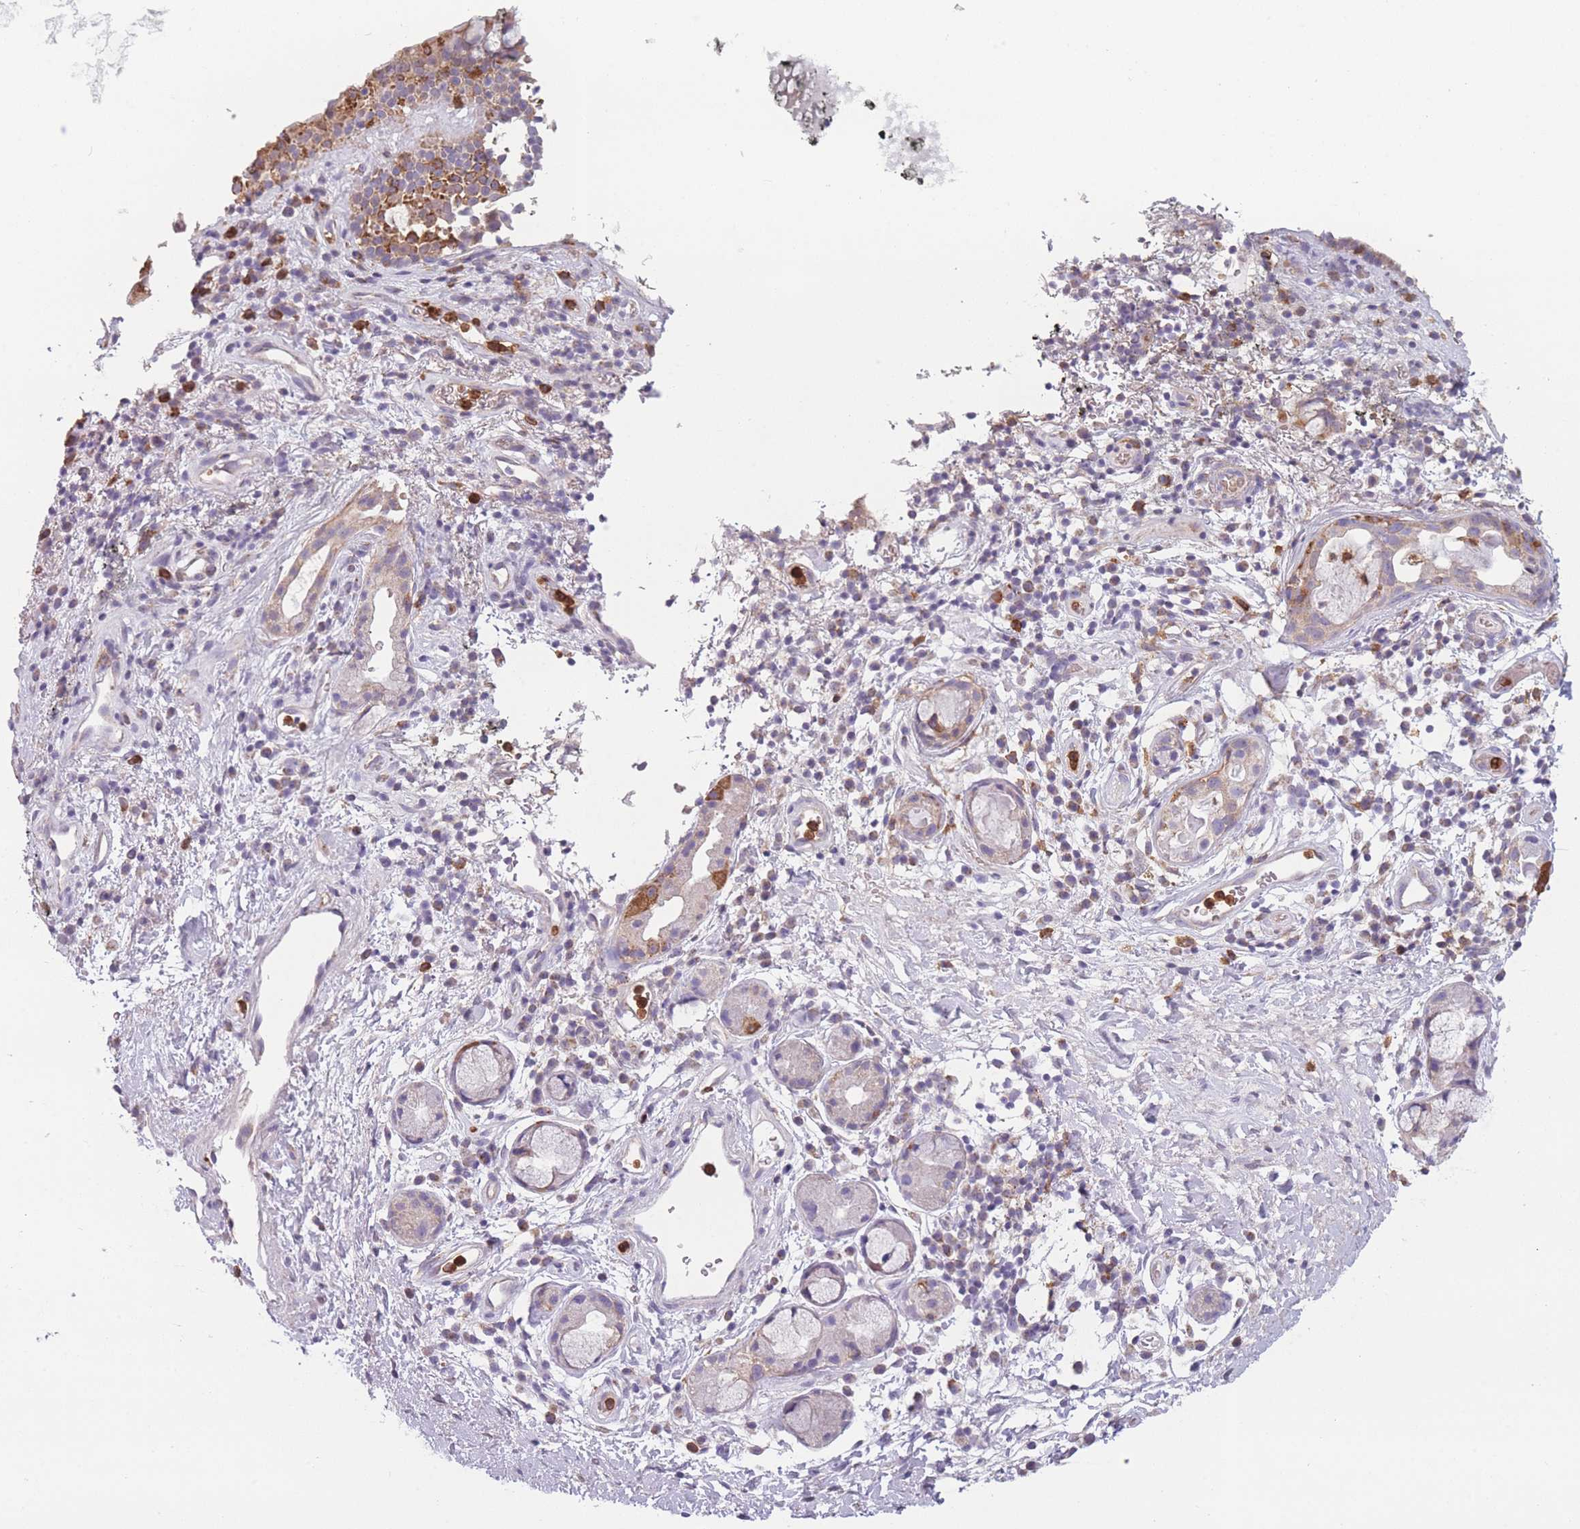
{"staining": {"intensity": "moderate", "quantity": "<25%", "location": "cytoplasmic/membranous"}, "tissue": "nasopharynx", "cell_type": "Respiratory epithelial cells", "image_type": "normal", "snomed": [{"axis": "morphology", "description": "Normal tissue, NOS"}, {"axis": "morphology", "description": "Squamous cell carcinoma, NOS"}, {"axis": "topography", "description": "Nasopharynx"}, {"axis": "topography", "description": "Head-Neck"}], "caption": "IHC staining of unremarkable nasopharynx, which shows low levels of moderate cytoplasmic/membranous staining in about <25% of respiratory epithelial cells indicating moderate cytoplasmic/membranous protein positivity. The staining was performed using DAB (brown) for protein detection and nuclei were counterstained in hematoxylin (blue).", "gene": "PRAM1", "patient": {"sex": "male", "age": 85}}